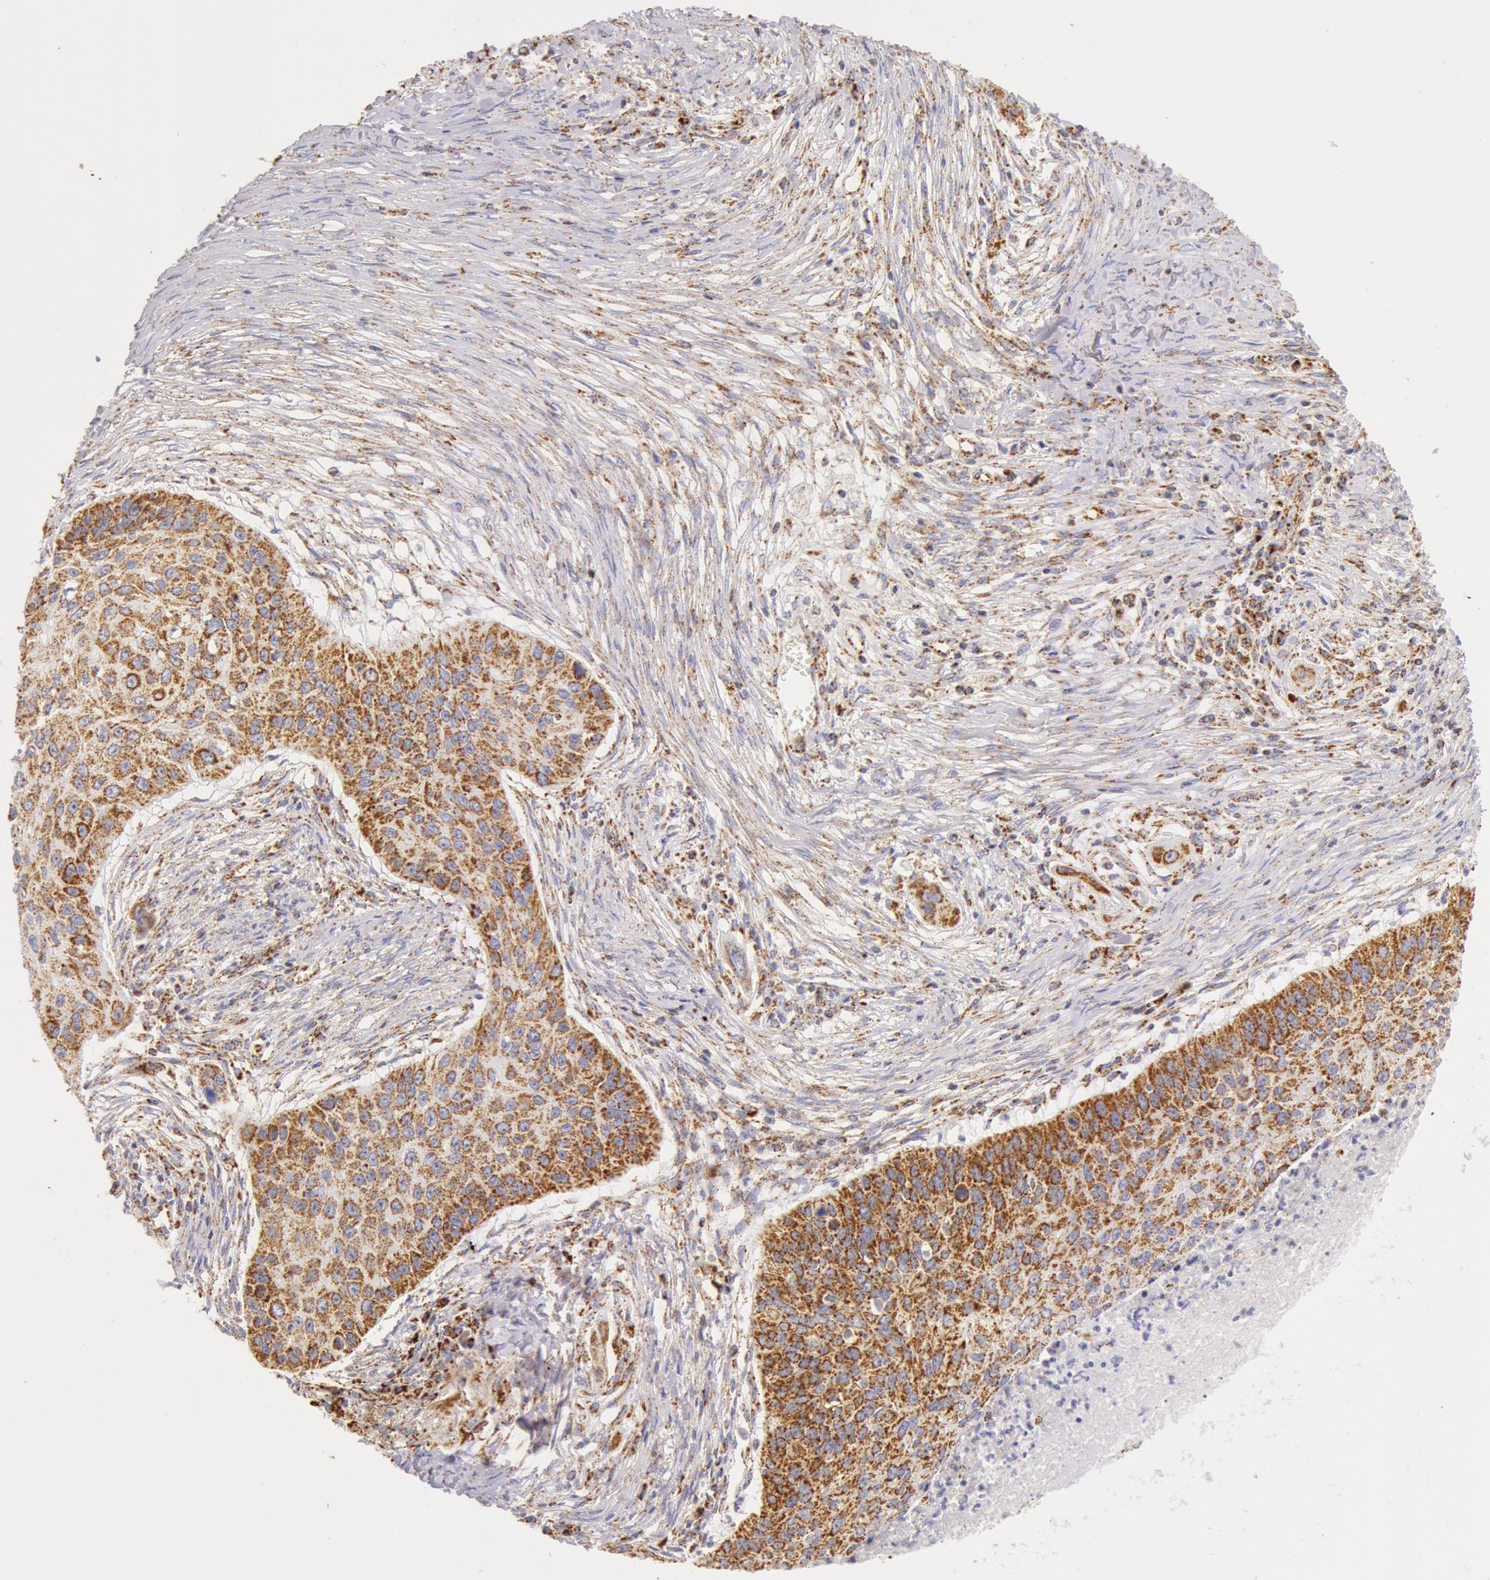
{"staining": {"intensity": "moderate", "quantity": ">75%", "location": "cytoplasmic/membranous"}, "tissue": "lung cancer", "cell_type": "Tumor cells", "image_type": "cancer", "snomed": [{"axis": "morphology", "description": "Squamous cell carcinoma, NOS"}, {"axis": "topography", "description": "Lung"}], "caption": "DAB immunohistochemical staining of lung cancer demonstrates moderate cytoplasmic/membranous protein staining in about >75% of tumor cells. Ihc stains the protein of interest in brown and the nuclei are stained blue.", "gene": "ATP5F1B", "patient": {"sex": "male", "age": 71}}